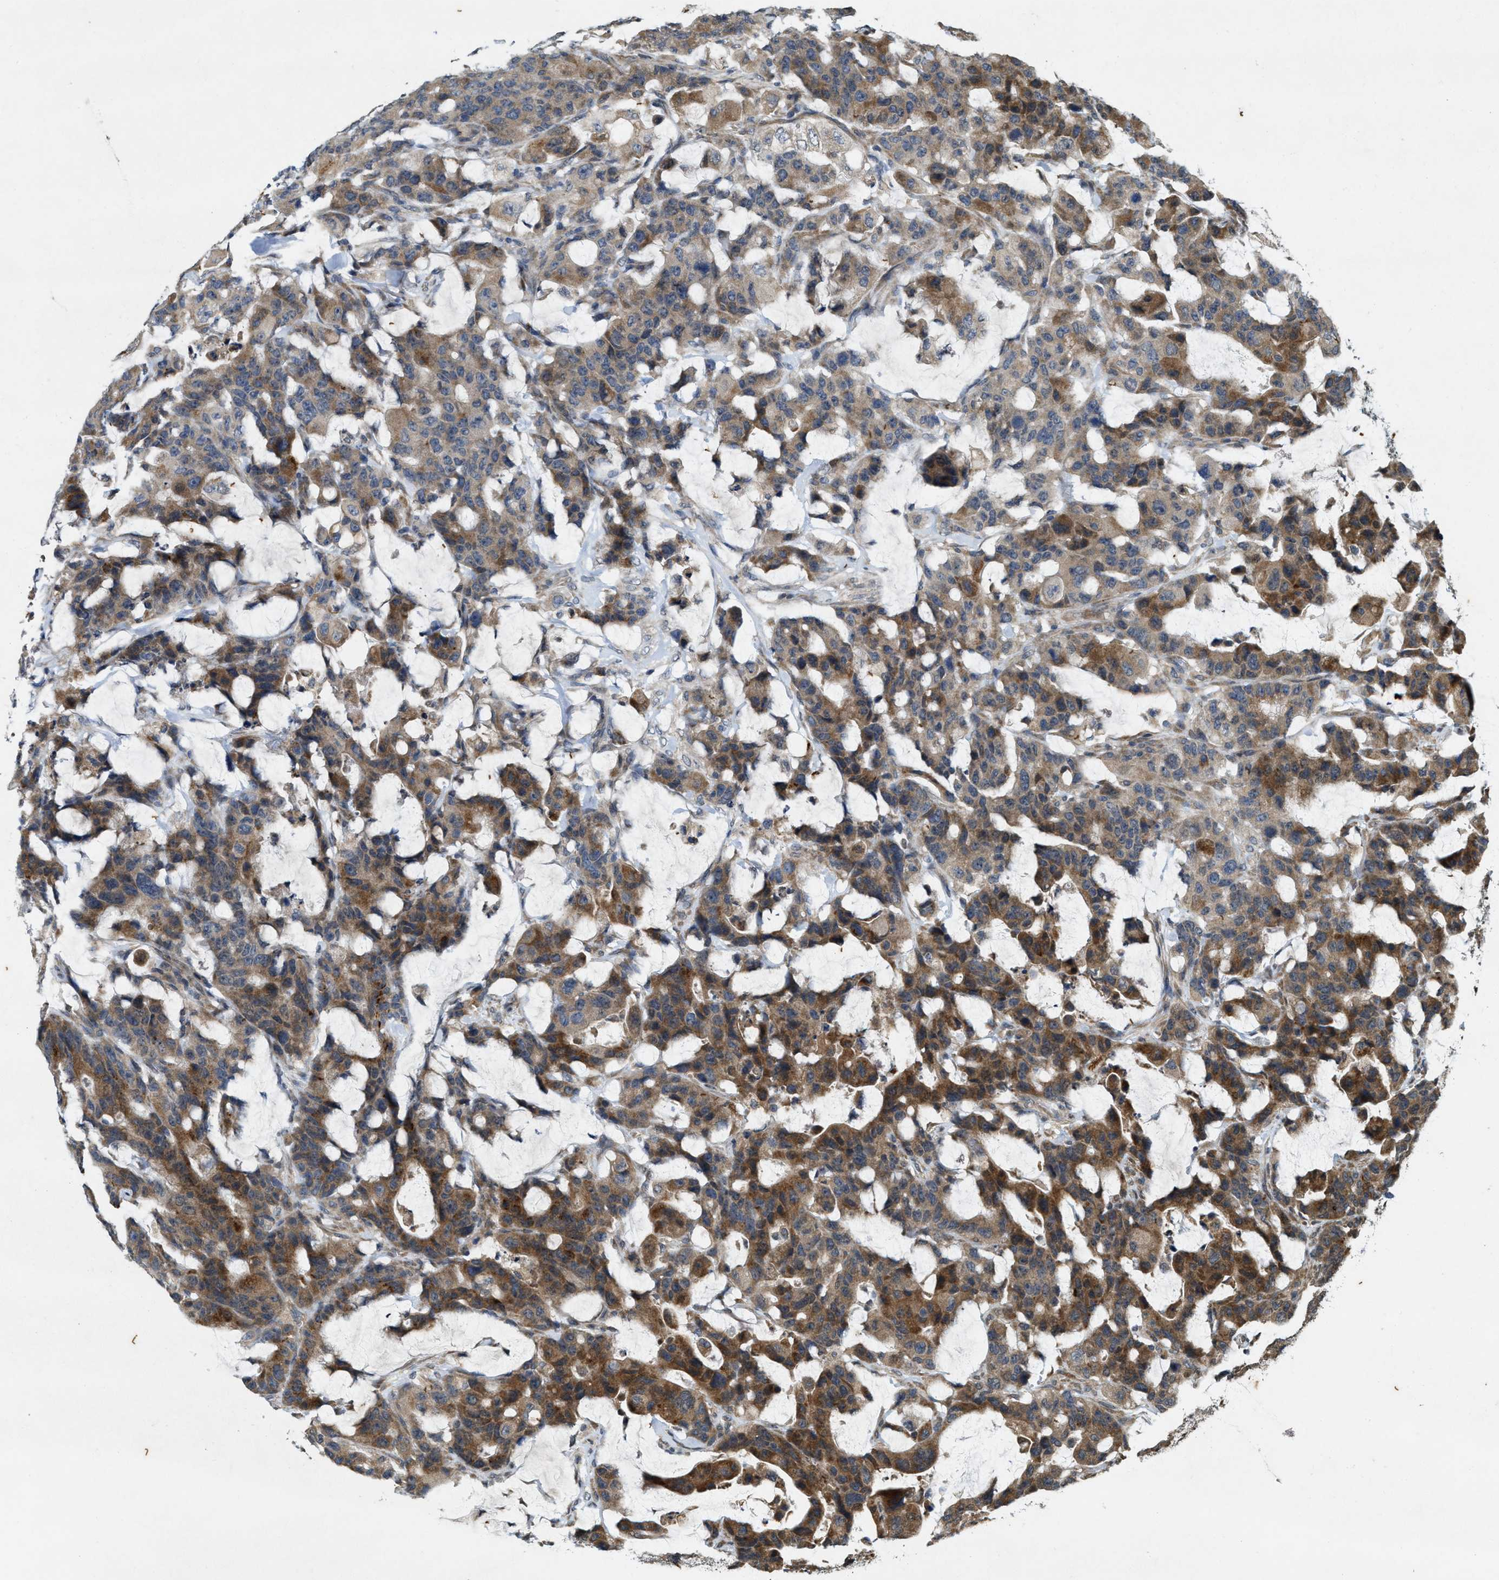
{"staining": {"intensity": "moderate", "quantity": ">75%", "location": "cytoplasmic/membranous"}, "tissue": "colorectal cancer", "cell_type": "Tumor cells", "image_type": "cancer", "snomed": [{"axis": "morphology", "description": "Adenocarcinoma, NOS"}, {"axis": "topography", "description": "Colon"}], "caption": "Brown immunohistochemical staining in human colorectal cancer shows moderate cytoplasmic/membranous expression in about >75% of tumor cells.", "gene": "KIF21A", "patient": {"sex": "male", "age": 76}}